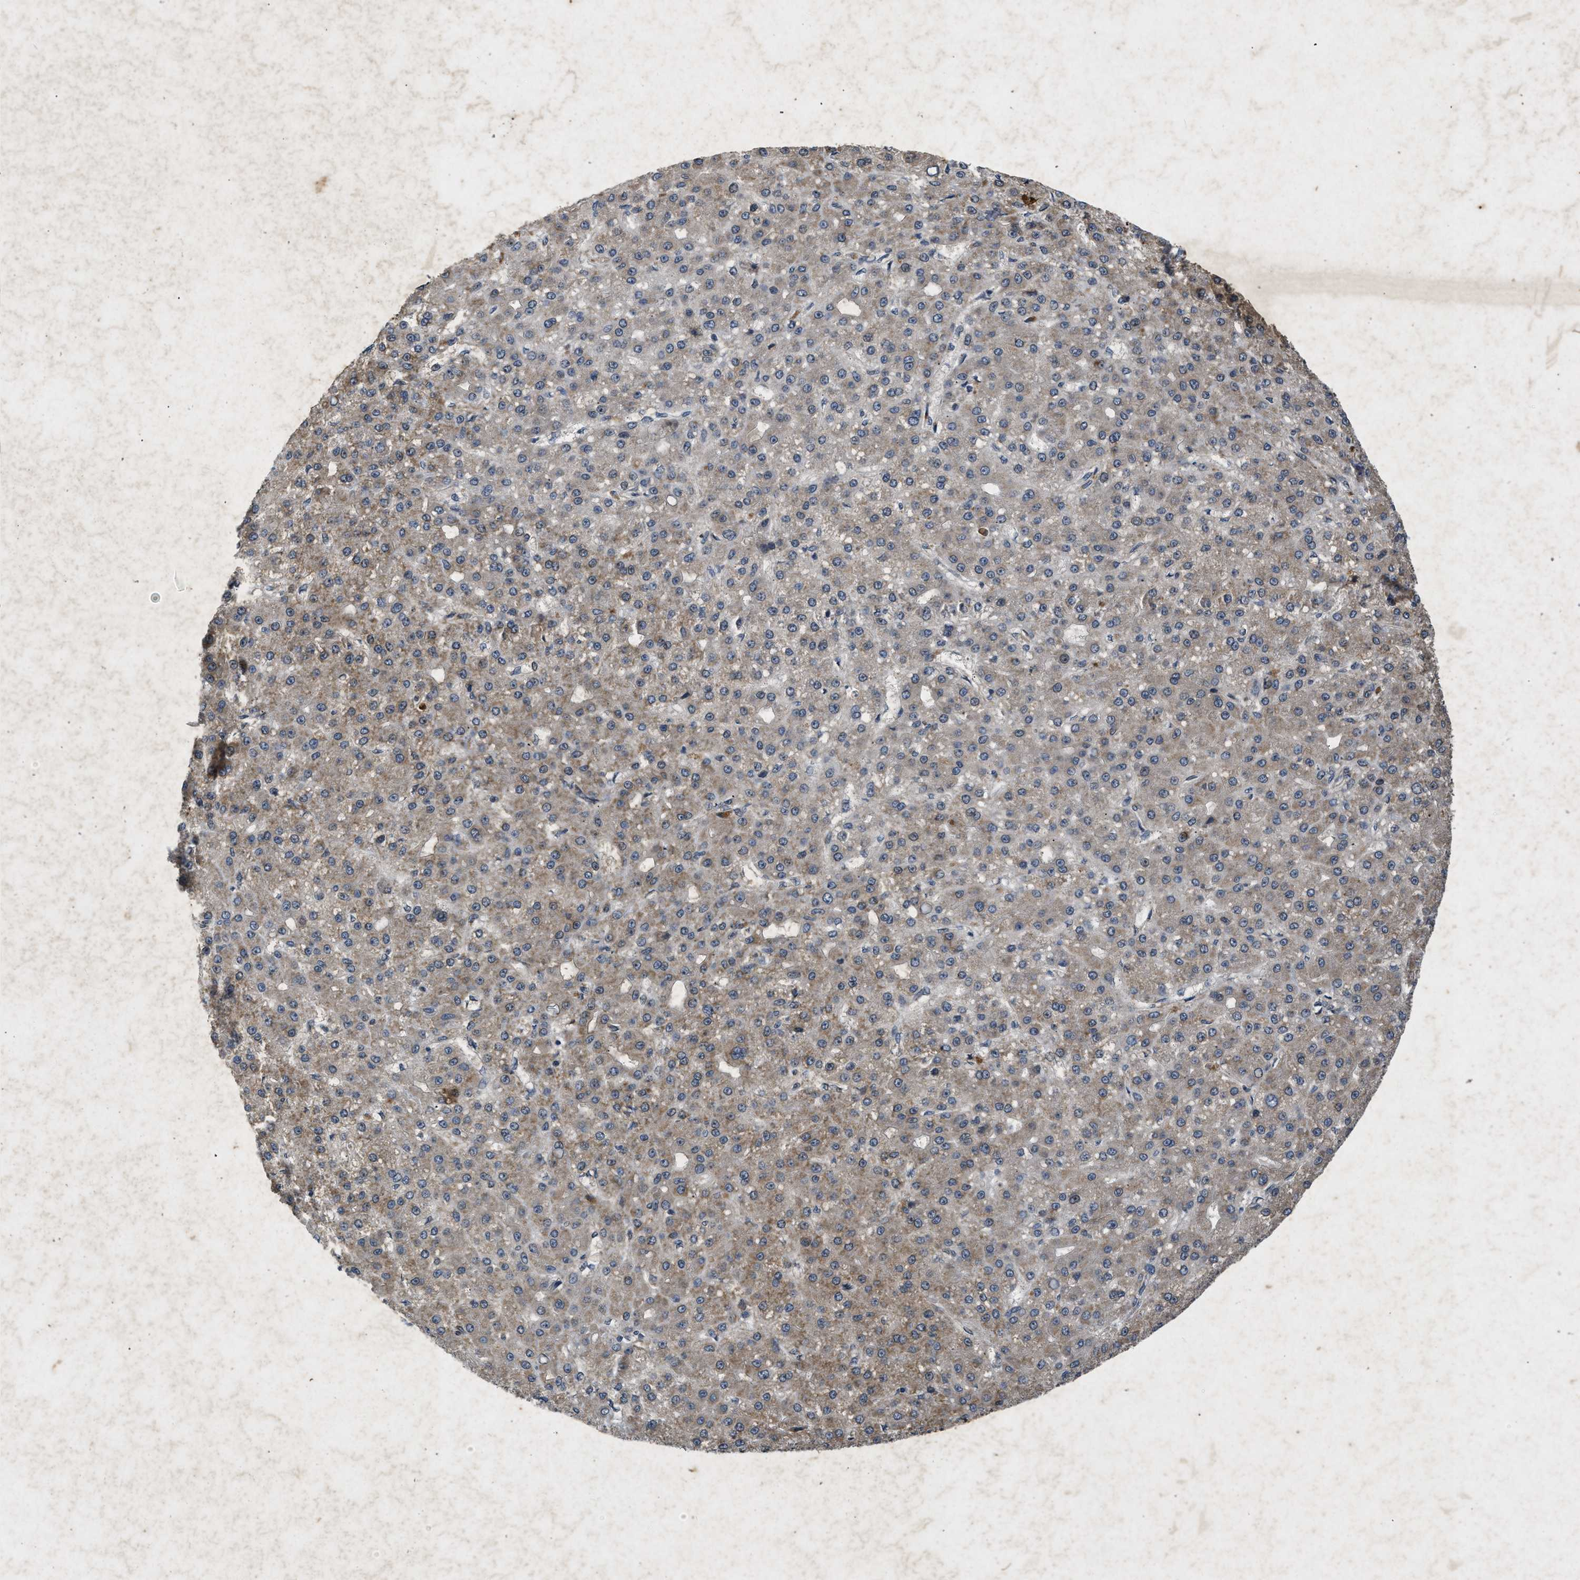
{"staining": {"intensity": "moderate", "quantity": ">75%", "location": "cytoplasmic/membranous"}, "tissue": "liver cancer", "cell_type": "Tumor cells", "image_type": "cancer", "snomed": [{"axis": "morphology", "description": "Carcinoma, Hepatocellular, NOS"}, {"axis": "topography", "description": "Liver"}], "caption": "An IHC micrograph of neoplastic tissue is shown. Protein staining in brown labels moderate cytoplasmic/membranous positivity in liver cancer within tumor cells. (DAB = brown stain, brightfield microscopy at high magnification).", "gene": "PRKG2", "patient": {"sex": "male", "age": 67}}